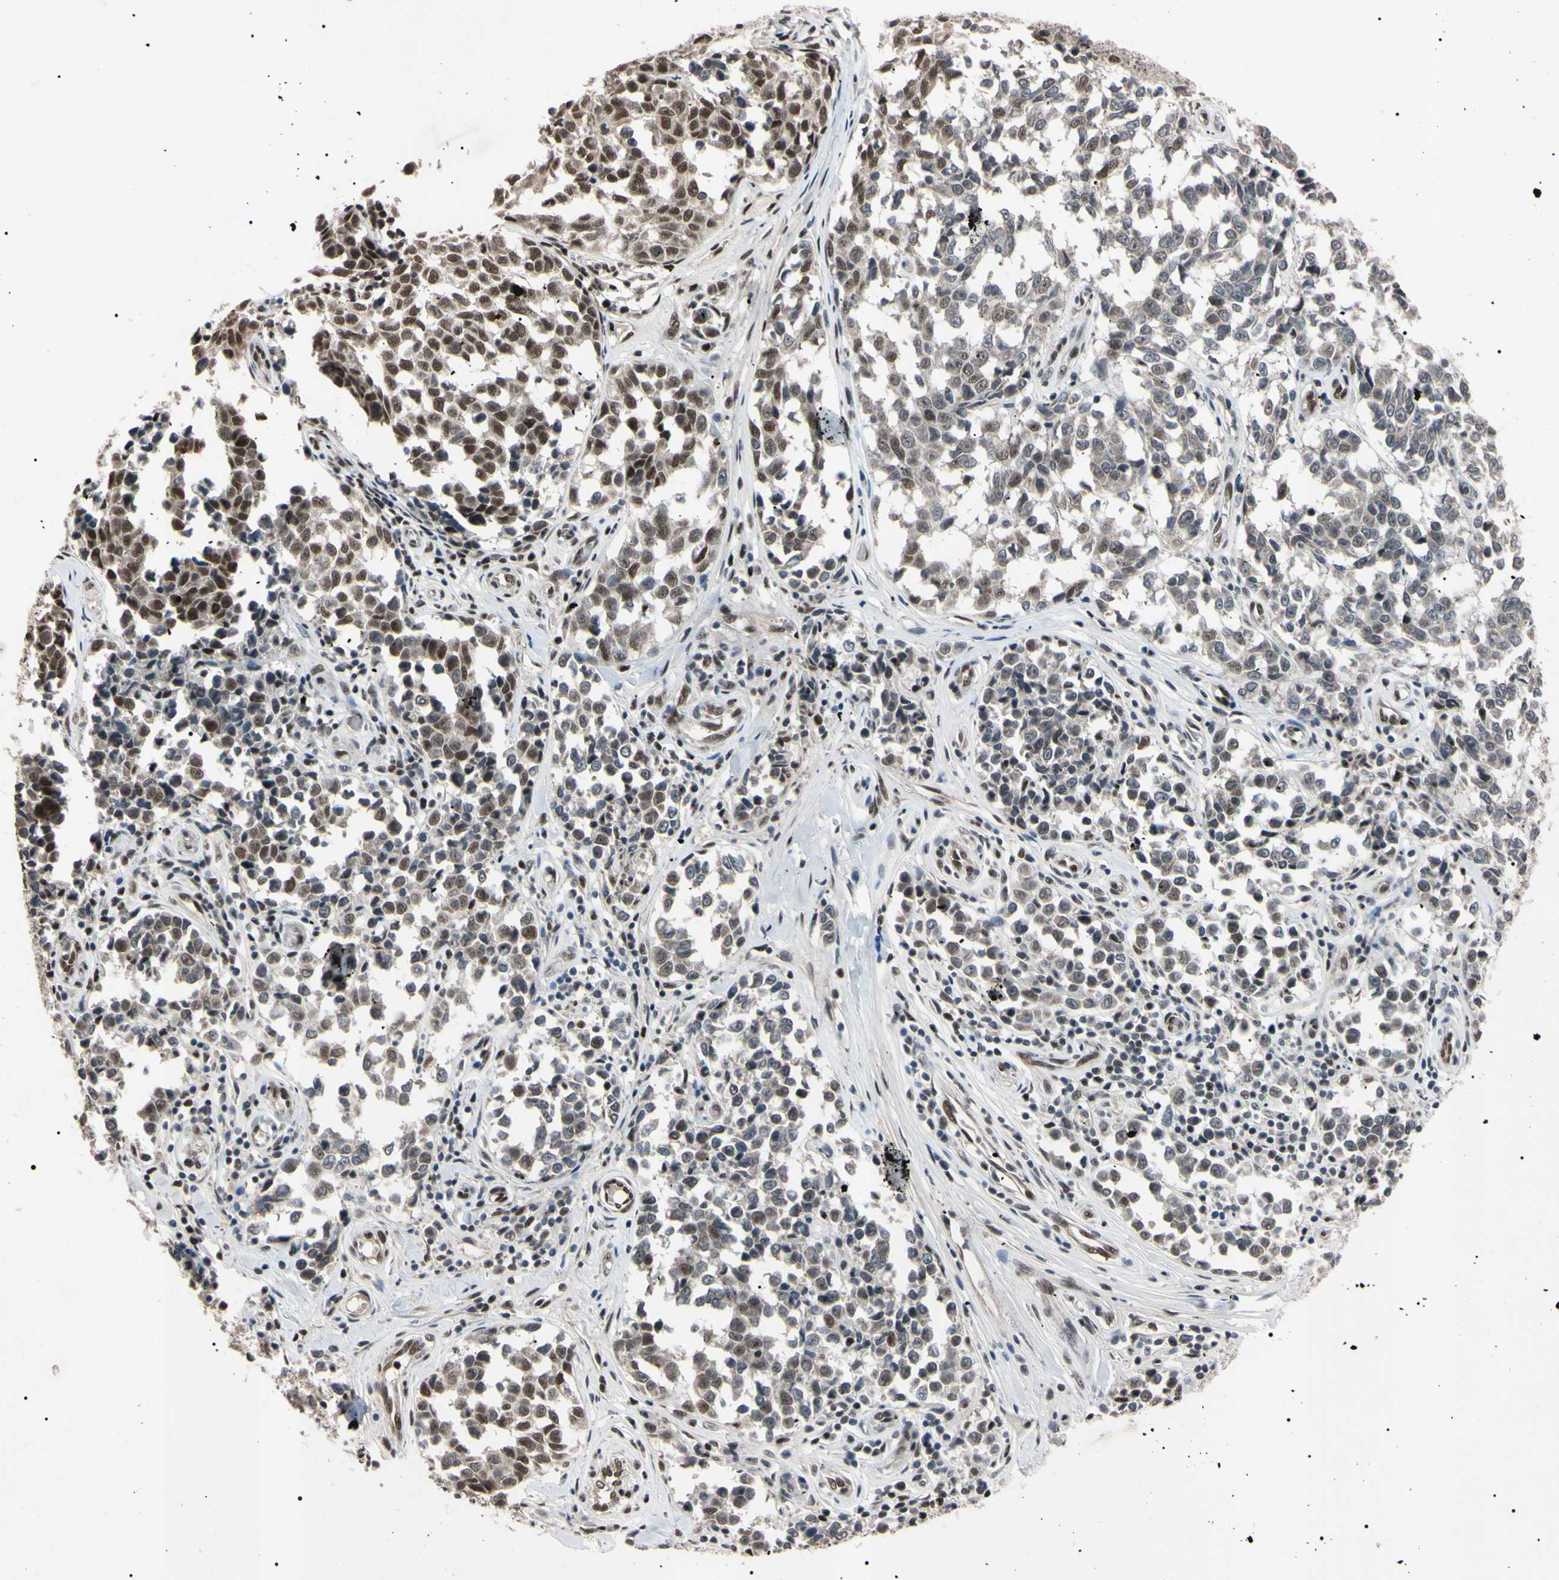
{"staining": {"intensity": "weak", "quantity": "25%-75%", "location": "nuclear"}, "tissue": "melanoma", "cell_type": "Tumor cells", "image_type": "cancer", "snomed": [{"axis": "morphology", "description": "Malignant melanoma, NOS"}, {"axis": "topography", "description": "Skin"}], "caption": "Brown immunohistochemical staining in human melanoma exhibits weak nuclear positivity in approximately 25%-75% of tumor cells.", "gene": "YY1", "patient": {"sex": "female", "age": 64}}